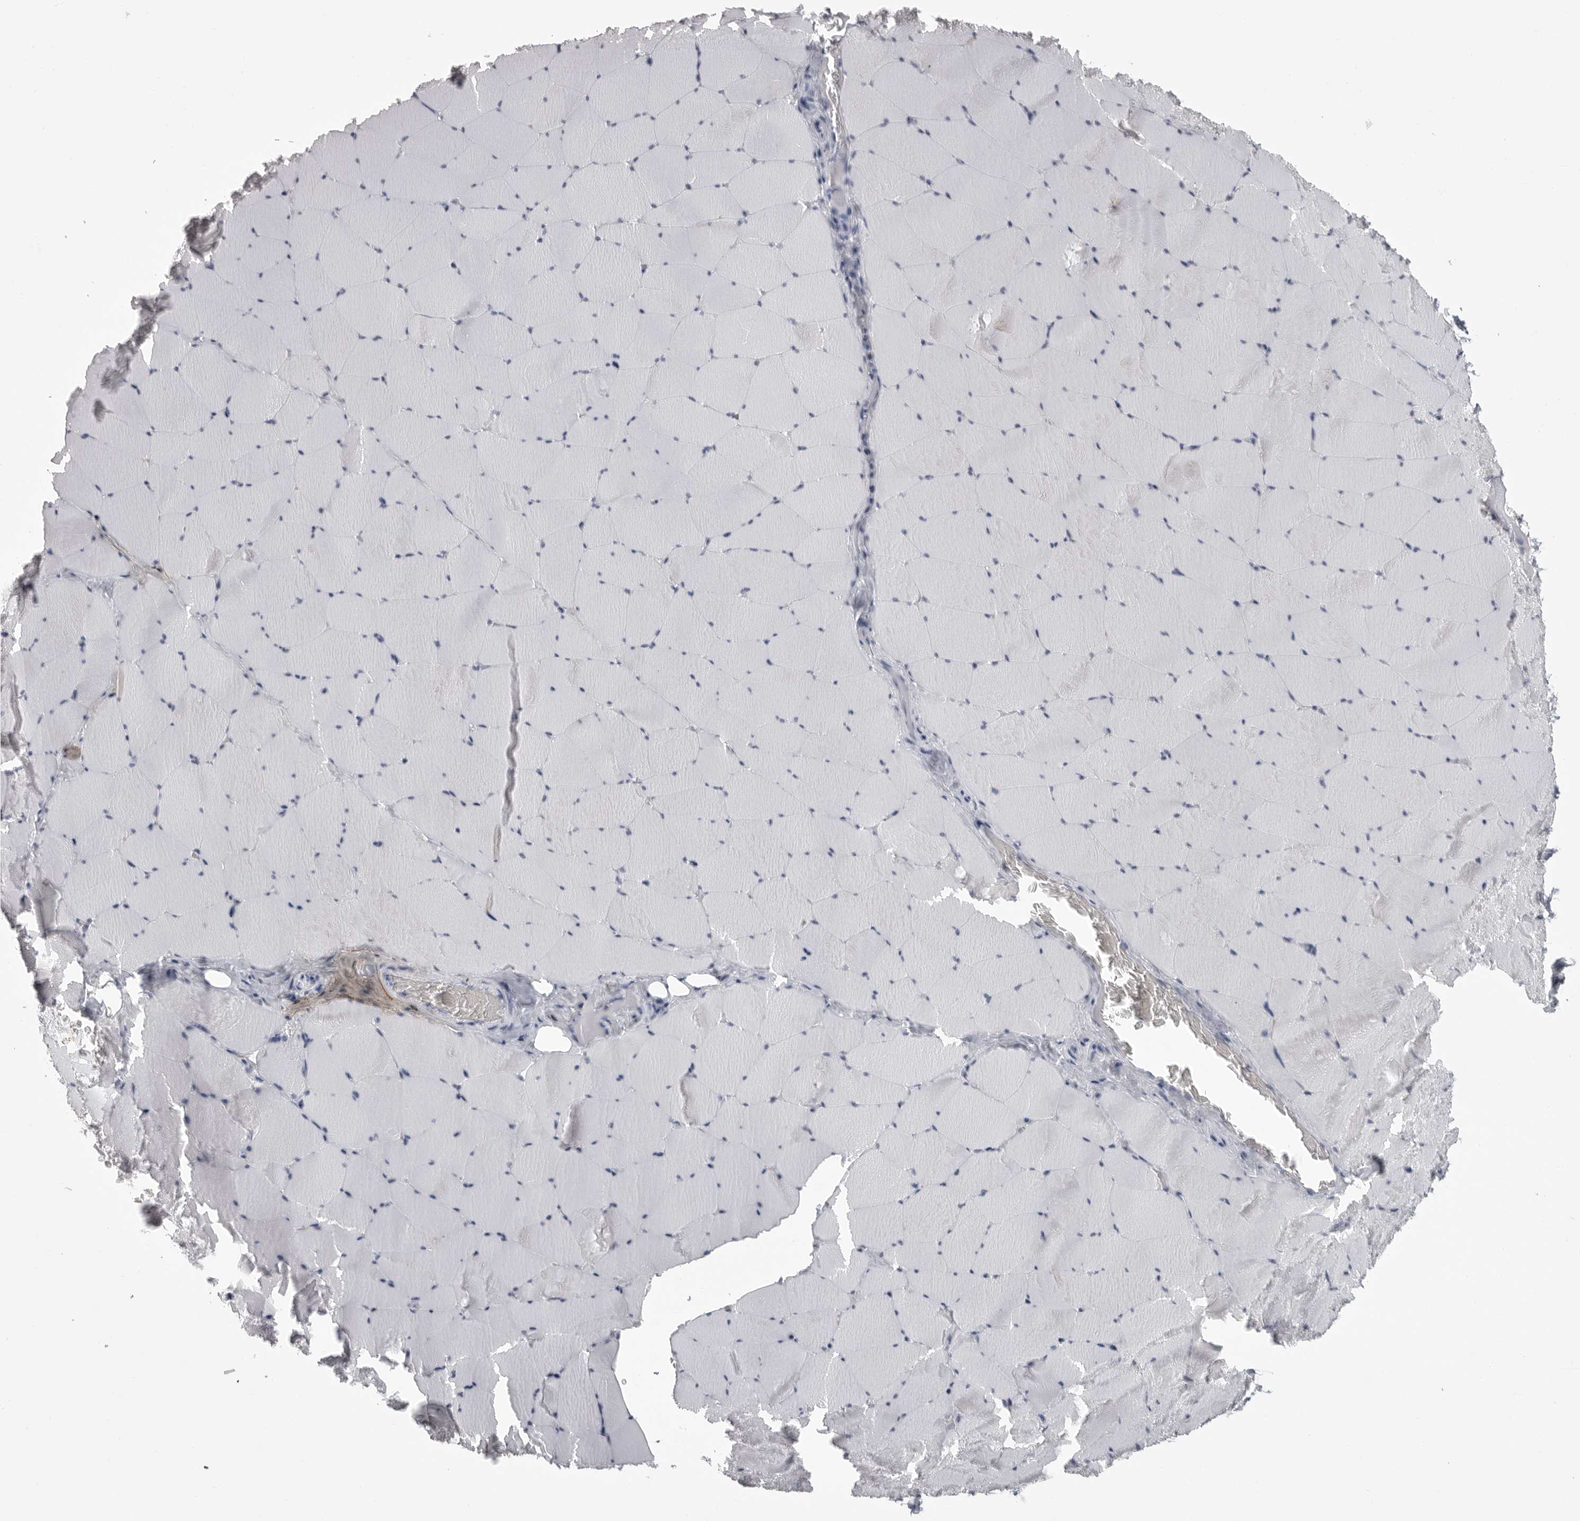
{"staining": {"intensity": "negative", "quantity": "none", "location": "none"}, "tissue": "skeletal muscle", "cell_type": "Myocytes", "image_type": "normal", "snomed": [{"axis": "morphology", "description": "Normal tissue, NOS"}, {"axis": "topography", "description": "Skeletal muscle"}], "caption": "Immunohistochemistry image of unremarkable skeletal muscle: skeletal muscle stained with DAB displays no significant protein staining in myocytes.", "gene": "GNLY", "patient": {"sex": "male", "age": 62}}